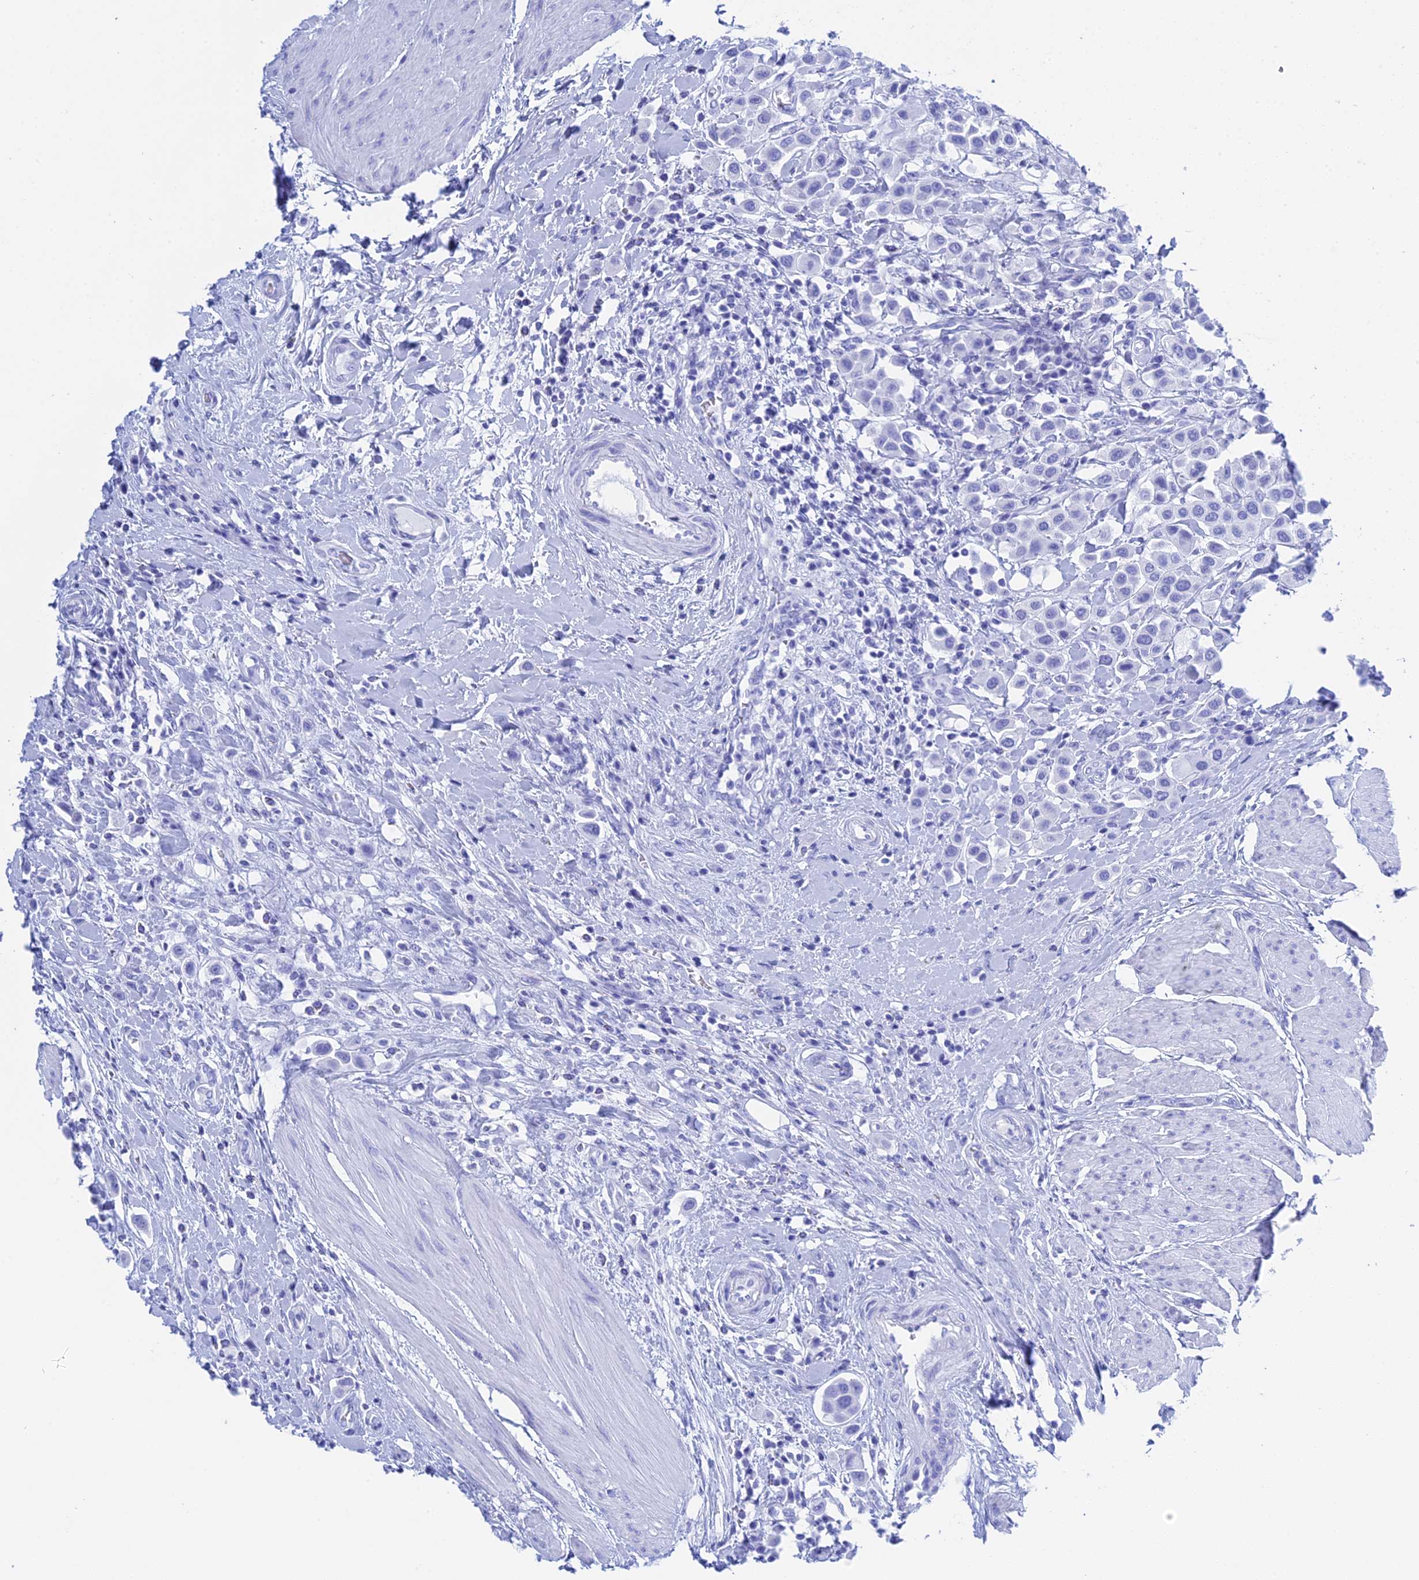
{"staining": {"intensity": "negative", "quantity": "none", "location": "none"}, "tissue": "urothelial cancer", "cell_type": "Tumor cells", "image_type": "cancer", "snomed": [{"axis": "morphology", "description": "Urothelial carcinoma, High grade"}, {"axis": "topography", "description": "Urinary bladder"}], "caption": "Human urothelial cancer stained for a protein using IHC exhibits no expression in tumor cells.", "gene": "TEX101", "patient": {"sex": "male", "age": 50}}